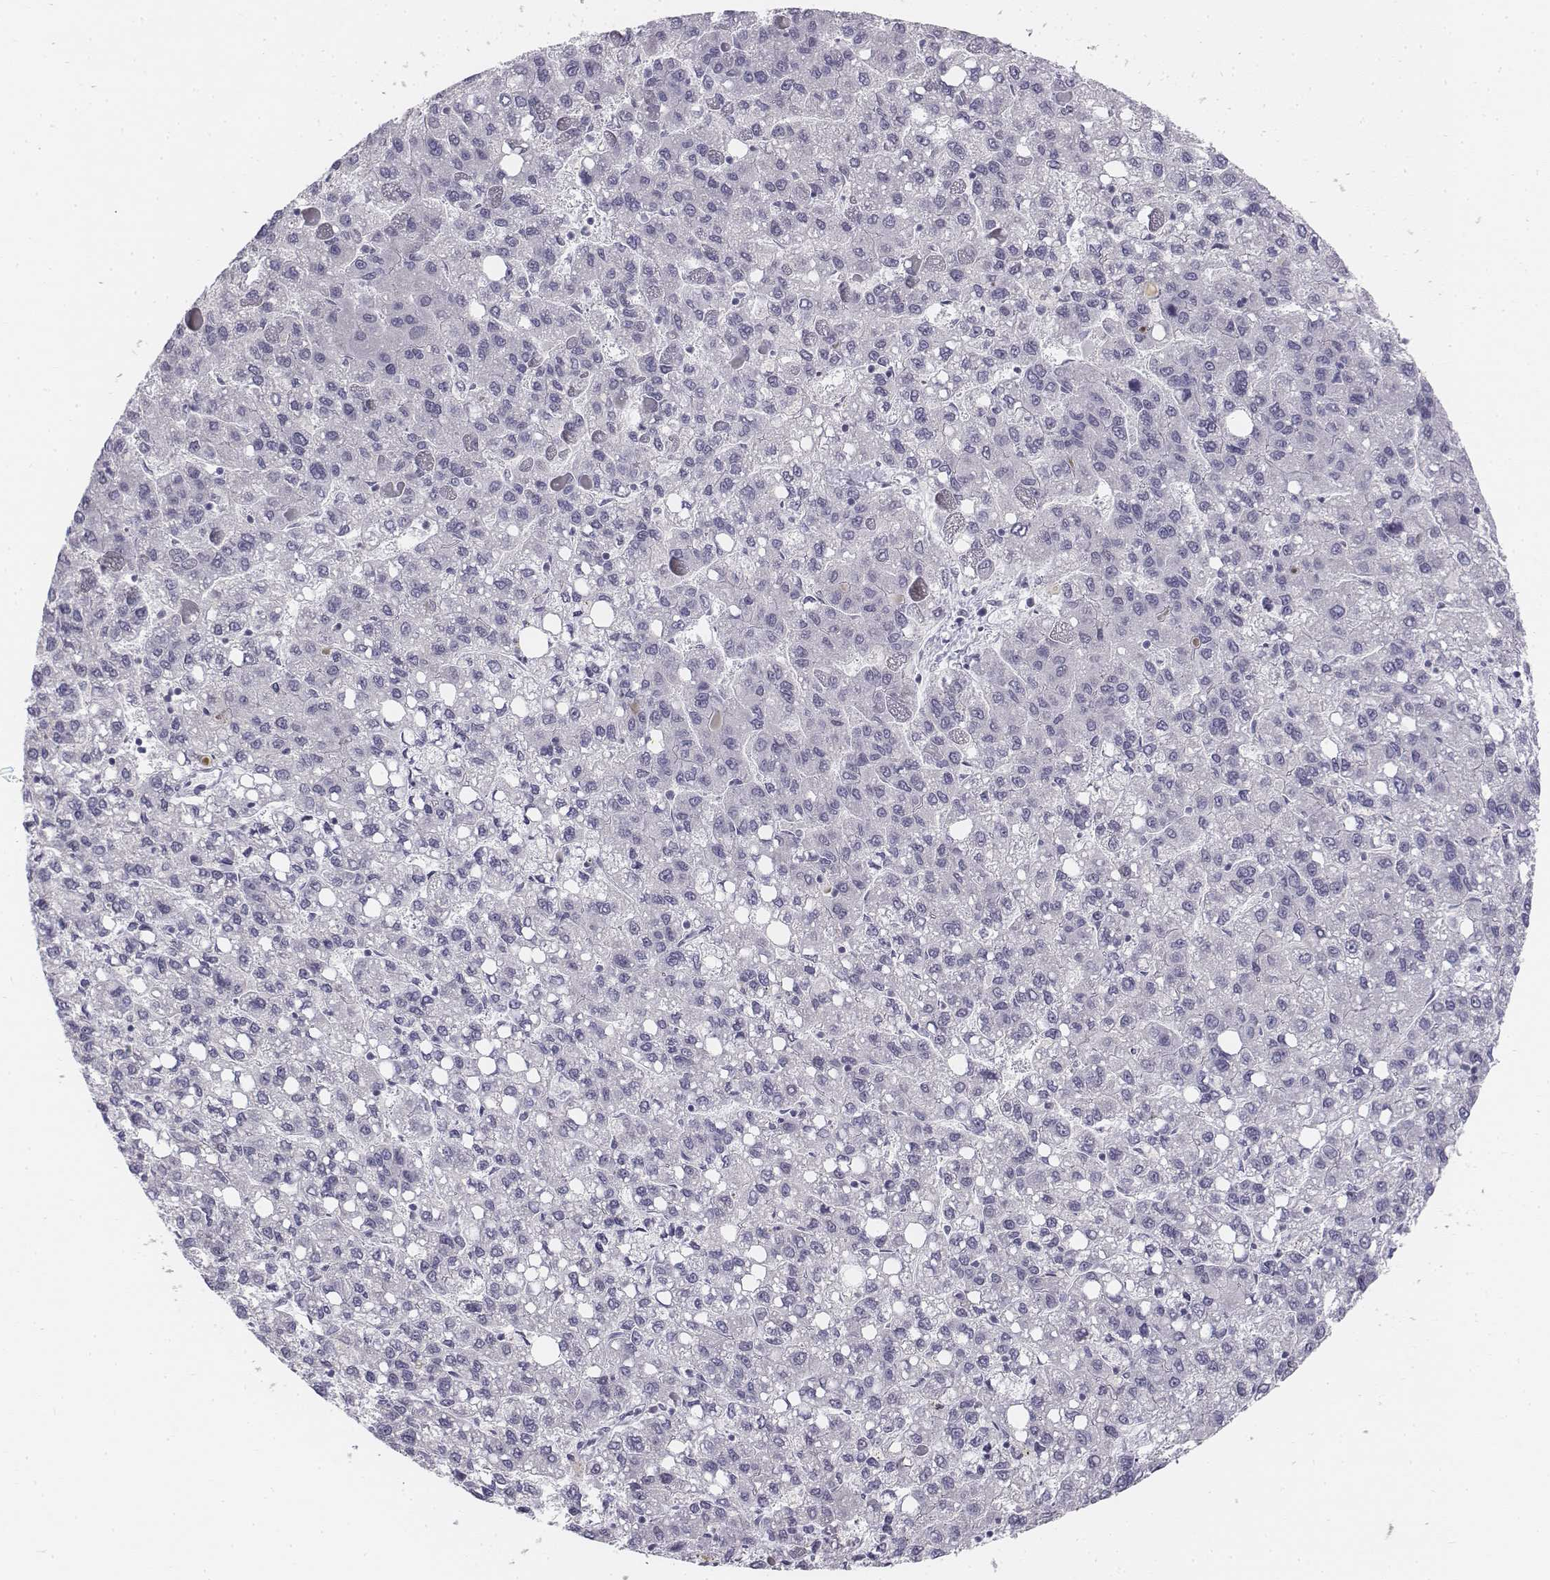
{"staining": {"intensity": "negative", "quantity": "none", "location": "none"}, "tissue": "liver cancer", "cell_type": "Tumor cells", "image_type": "cancer", "snomed": [{"axis": "morphology", "description": "Carcinoma, Hepatocellular, NOS"}, {"axis": "topography", "description": "Liver"}], "caption": "Human hepatocellular carcinoma (liver) stained for a protein using immunohistochemistry shows no staining in tumor cells.", "gene": "TH", "patient": {"sex": "female", "age": 82}}